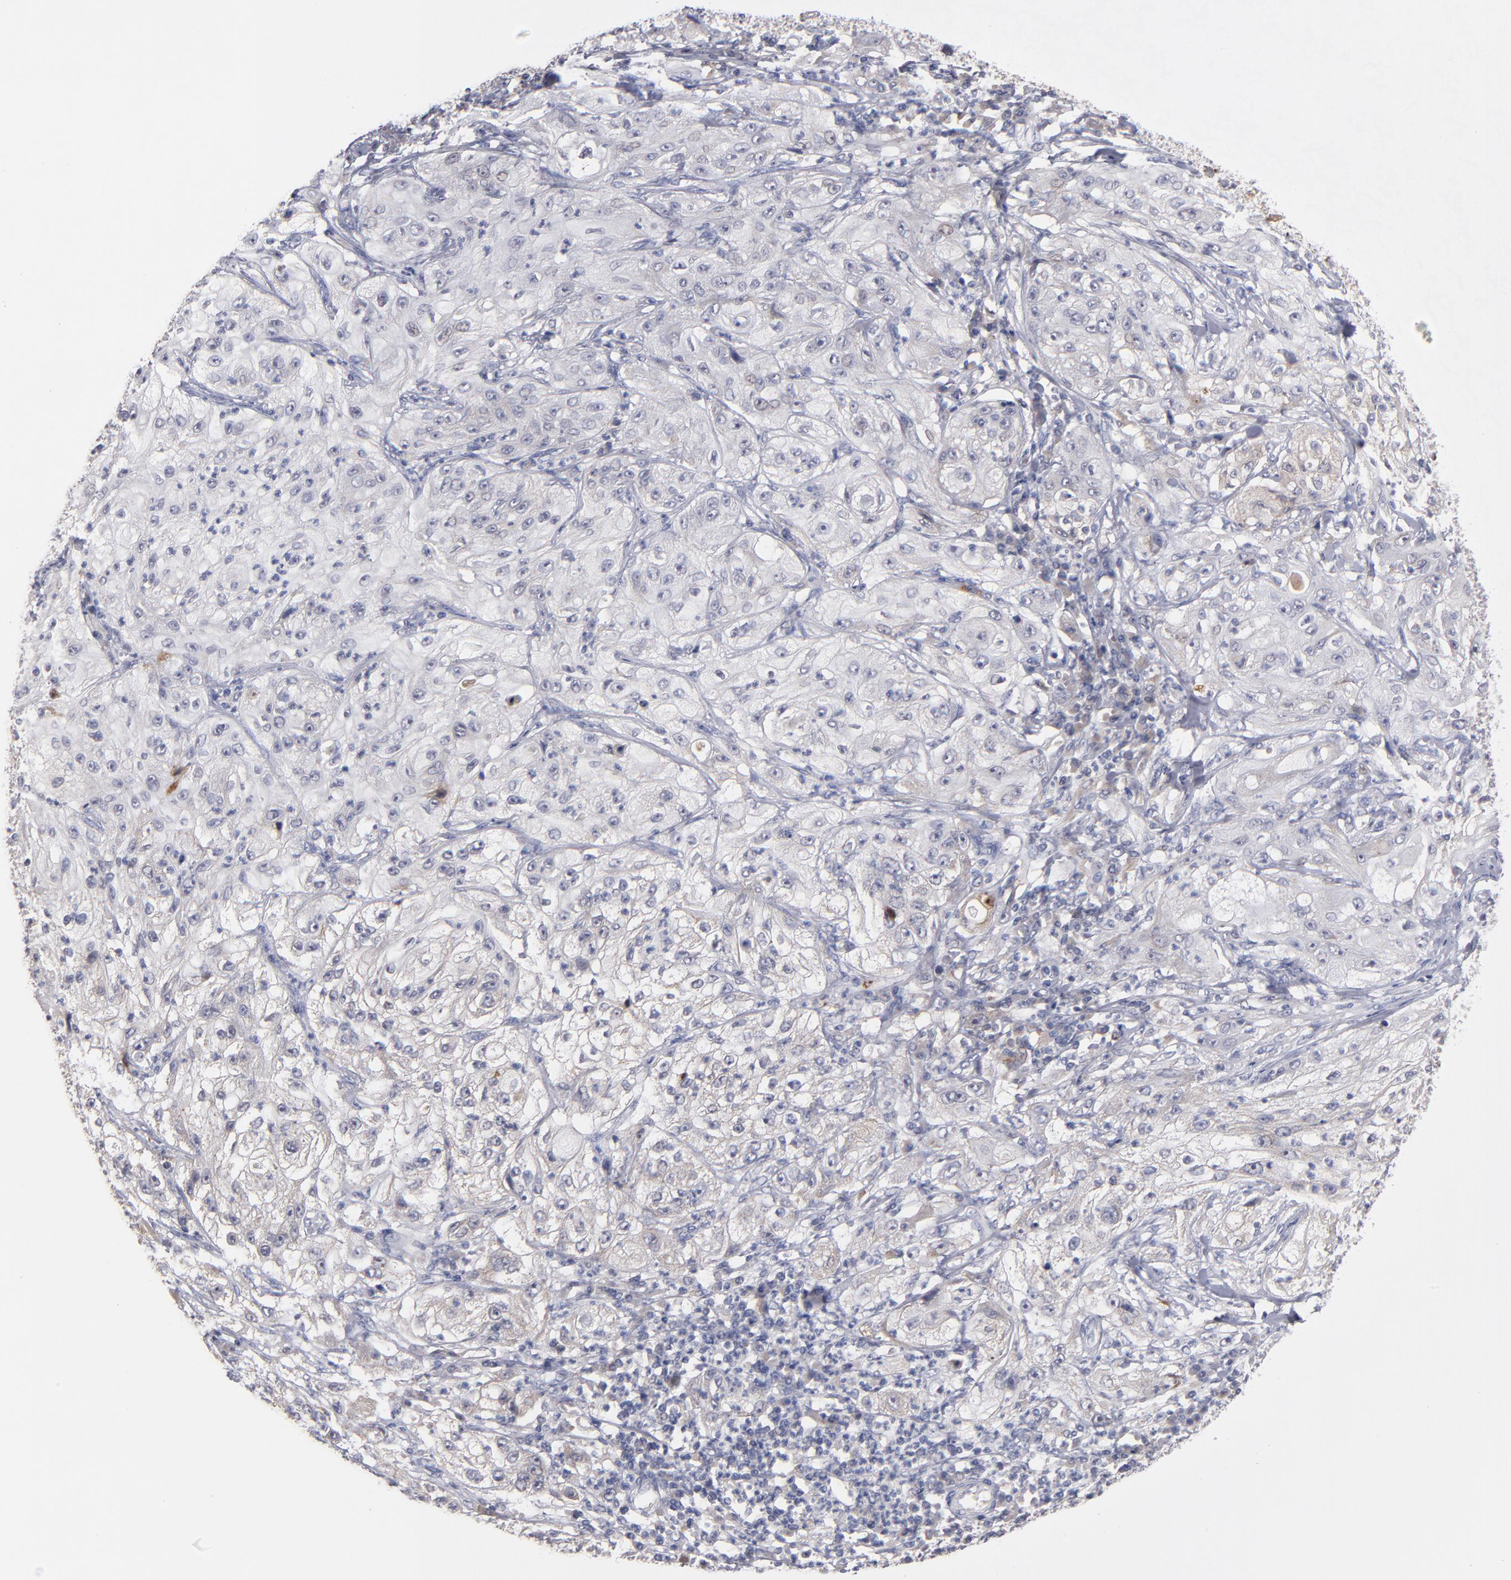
{"staining": {"intensity": "negative", "quantity": "none", "location": "none"}, "tissue": "lung cancer", "cell_type": "Tumor cells", "image_type": "cancer", "snomed": [{"axis": "morphology", "description": "Inflammation, NOS"}, {"axis": "morphology", "description": "Squamous cell carcinoma, NOS"}, {"axis": "topography", "description": "Lymph node"}, {"axis": "topography", "description": "Soft tissue"}, {"axis": "topography", "description": "Lung"}], "caption": "A histopathology image of squamous cell carcinoma (lung) stained for a protein shows no brown staining in tumor cells.", "gene": "EXD2", "patient": {"sex": "male", "age": 66}}